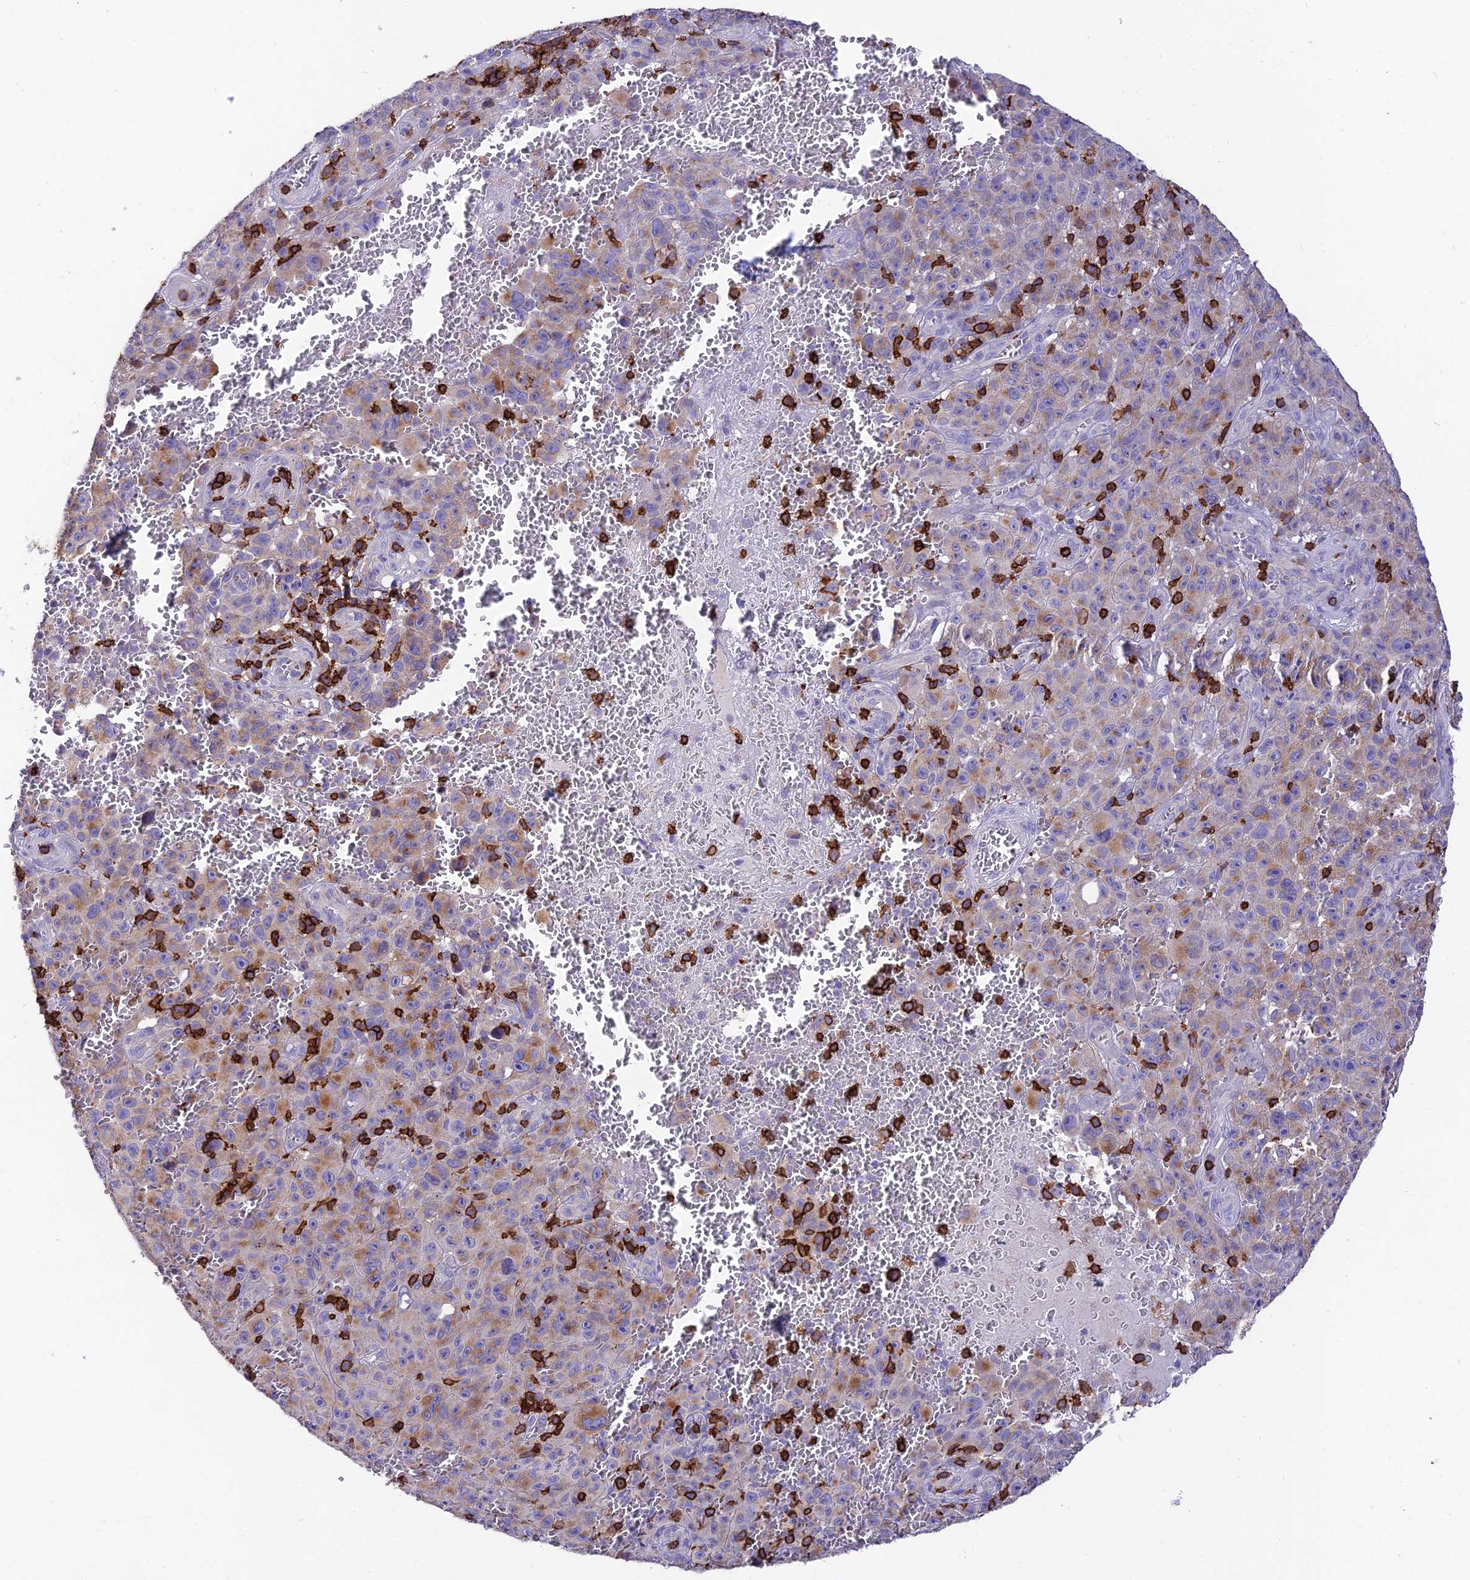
{"staining": {"intensity": "weak", "quantity": "25%-75%", "location": "cytoplasmic/membranous"}, "tissue": "melanoma", "cell_type": "Tumor cells", "image_type": "cancer", "snomed": [{"axis": "morphology", "description": "Malignant melanoma, NOS"}, {"axis": "topography", "description": "Skin"}], "caption": "Weak cytoplasmic/membranous positivity is seen in approximately 25%-75% of tumor cells in malignant melanoma.", "gene": "PTPRCAP", "patient": {"sex": "female", "age": 82}}